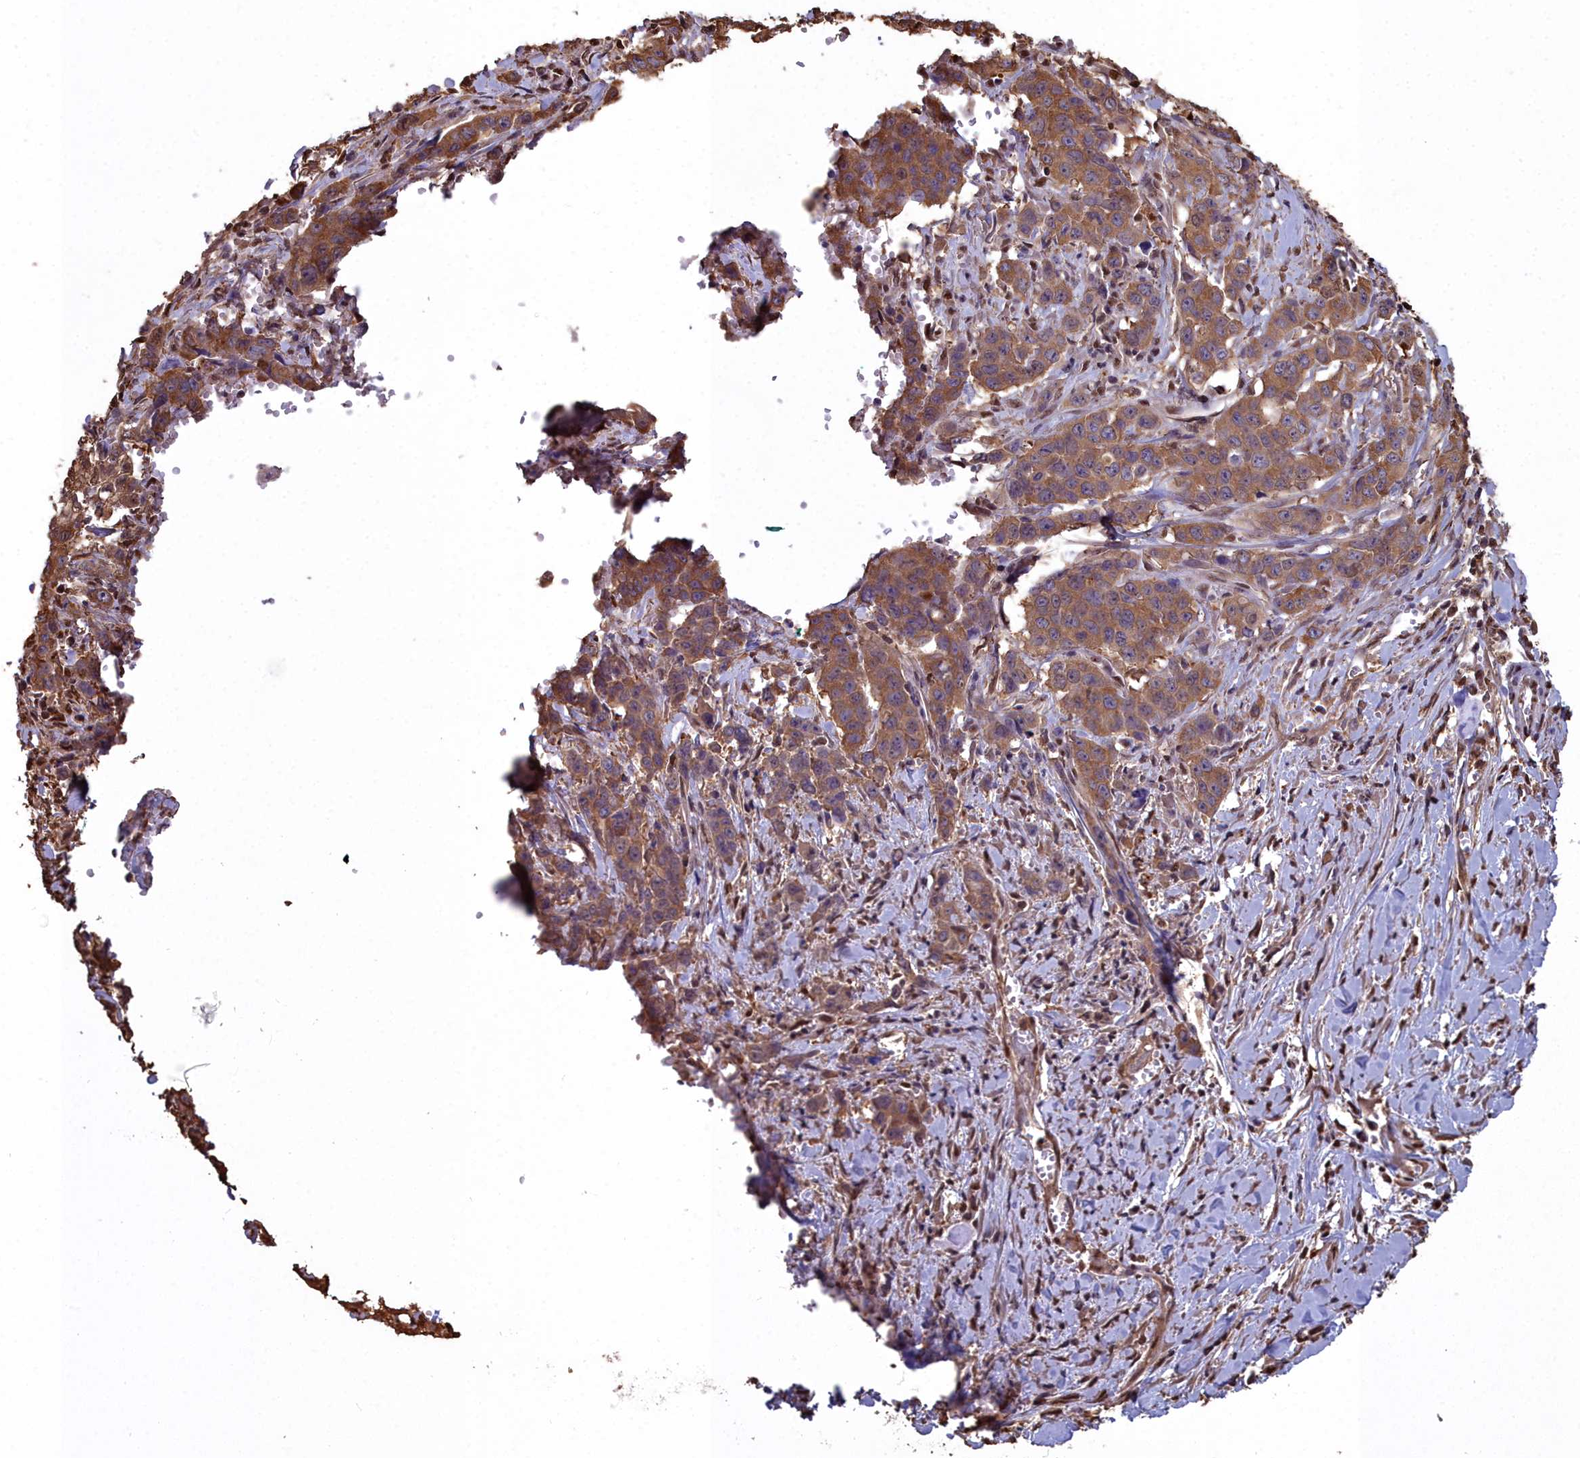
{"staining": {"intensity": "moderate", "quantity": ">75%", "location": "cytoplasmic/membranous"}, "tissue": "stomach cancer", "cell_type": "Tumor cells", "image_type": "cancer", "snomed": [{"axis": "morphology", "description": "Adenocarcinoma, NOS"}, {"axis": "topography", "description": "Stomach, upper"}], "caption": "Stomach cancer (adenocarcinoma) tissue exhibits moderate cytoplasmic/membranous positivity in about >75% of tumor cells The staining was performed using DAB (3,3'-diaminobenzidine), with brown indicating positive protein expression. Nuclei are stained blue with hematoxylin.", "gene": "GAPDH", "patient": {"sex": "male", "age": 62}}